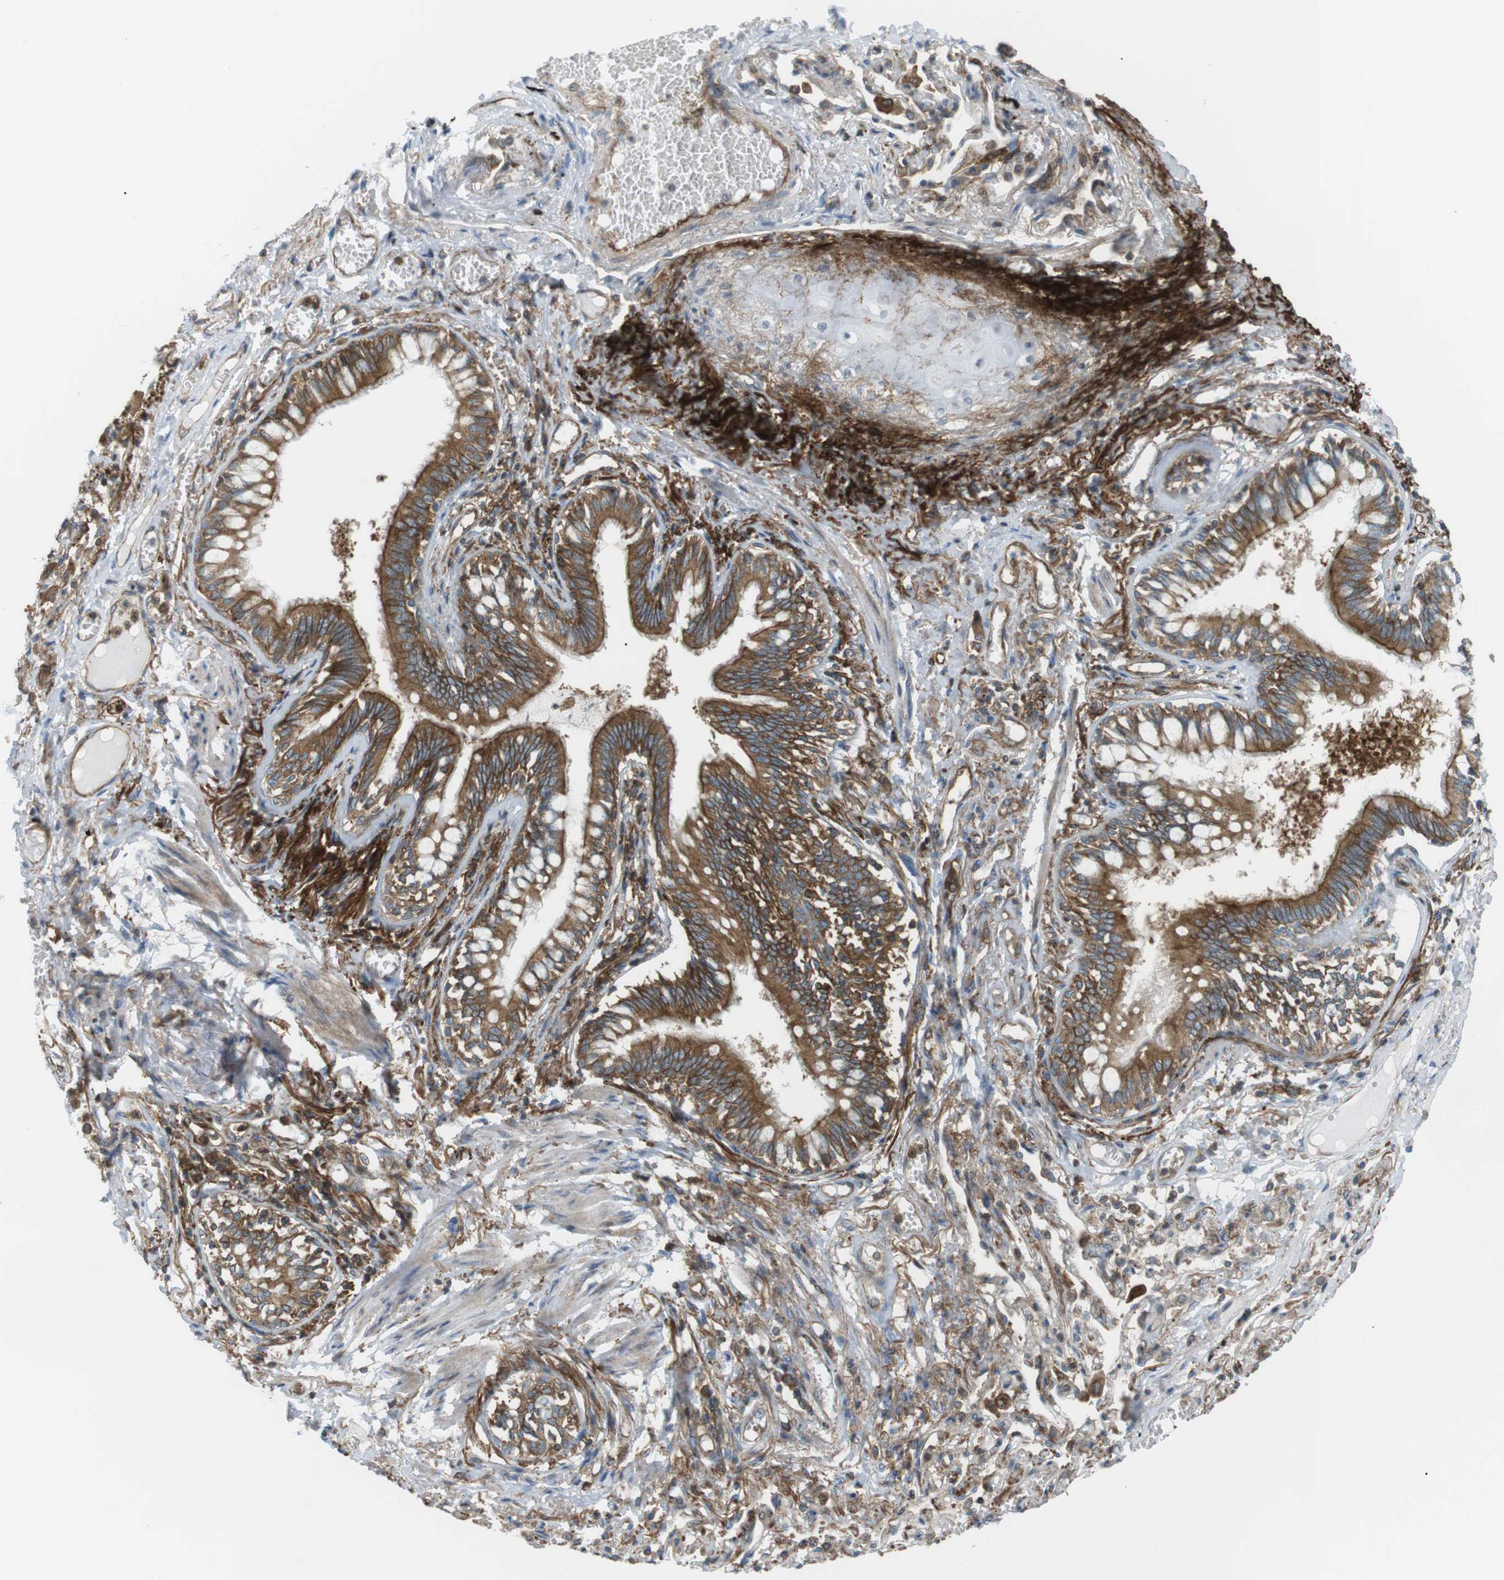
{"staining": {"intensity": "strong", "quantity": ">75%", "location": "cytoplasmic/membranous"}, "tissue": "bronchus", "cell_type": "Respiratory epithelial cells", "image_type": "normal", "snomed": [{"axis": "morphology", "description": "Normal tissue, NOS"}, {"axis": "morphology", "description": "Inflammation, NOS"}, {"axis": "topography", "description": "Cartilage tissue"}, {"axis": "topography", "description": "Lung"}], "caption": "A high amount of strong cytoplasmic/membranous positivity is present in about >75% of respiratory epithelial cells in unremarkable bronchus.", "gene": "FLII", "patient": {"sex": "male", "age": 71}}